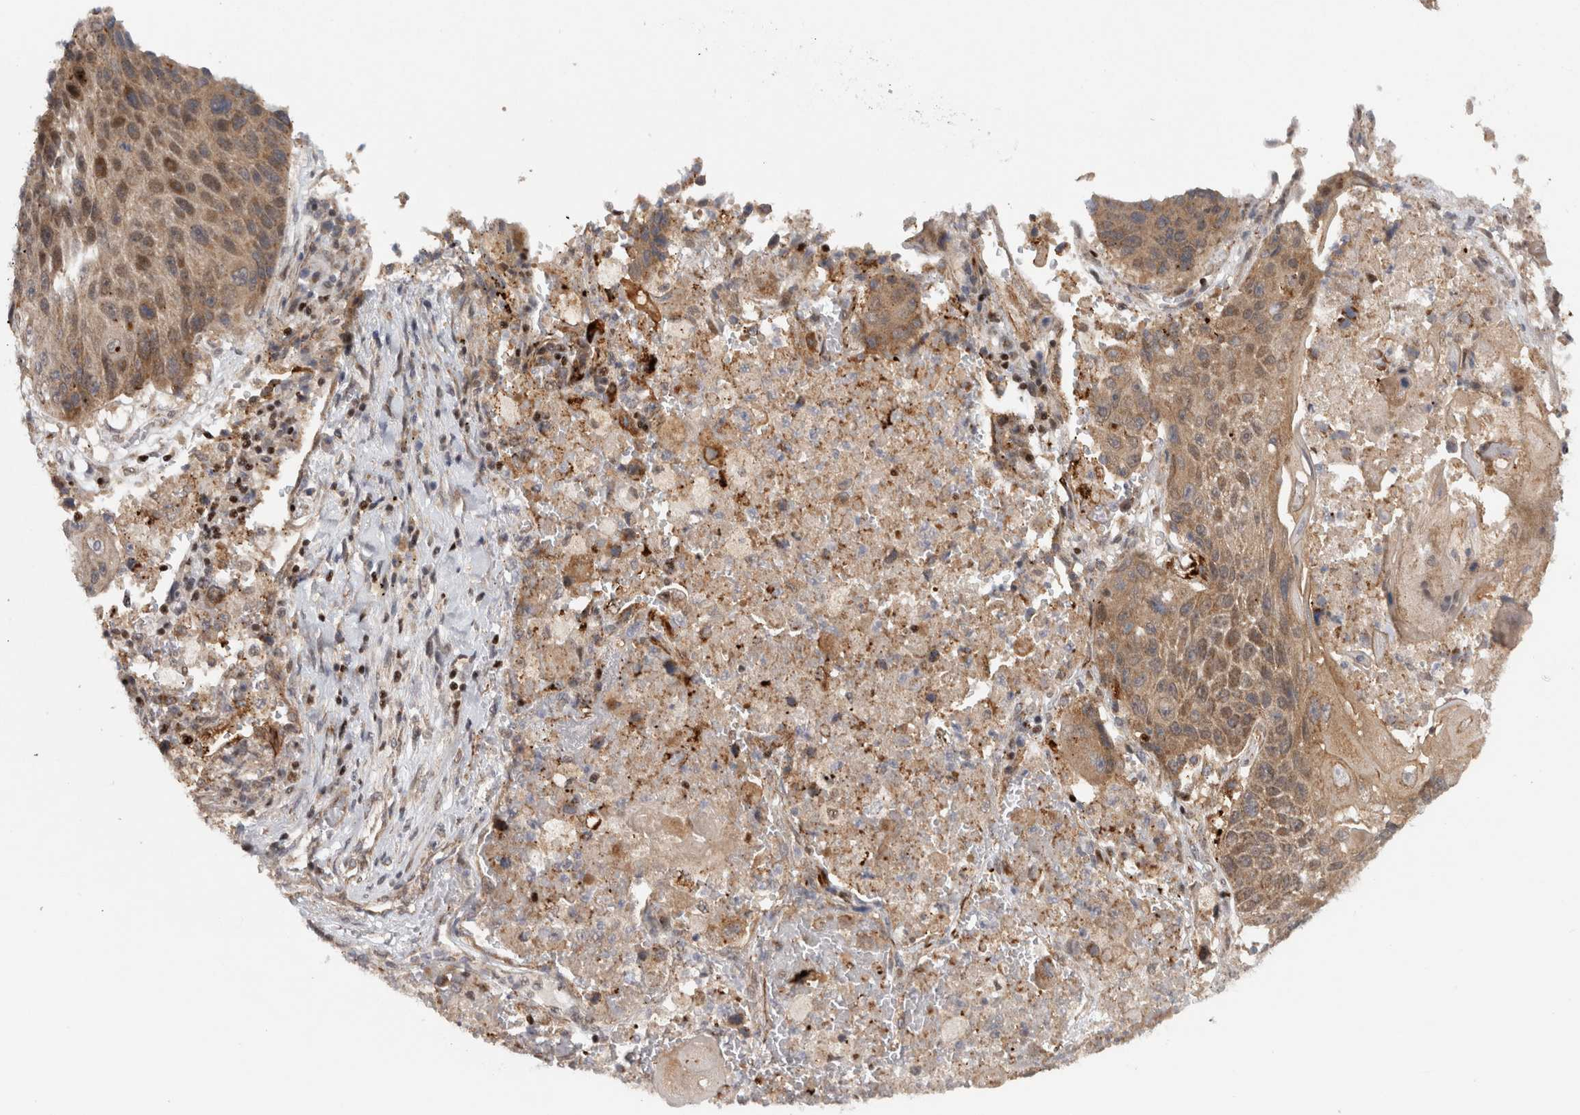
{"staining": {"intensity": "weak", "quantity": "25%-75%", "location": "cytoplasmic/membranous"}, "tissue": "lung cancer", "cell_type": "Tumor cells", "image_type": "cancer", "snomed": [{"axis": "morphology", "description": "Squamous cell carcinoma, NOS"}, {"axis": "topography", "description": "Lung"}], "caption": "The micrograph reveals staining of squamous cell carcinoma (lung), revealing weak cytoplasmic/membranous protein staining (brown color) within tumor cells.", "gene": "KDM8", "patient": {"sex": "male", "age": 61}}